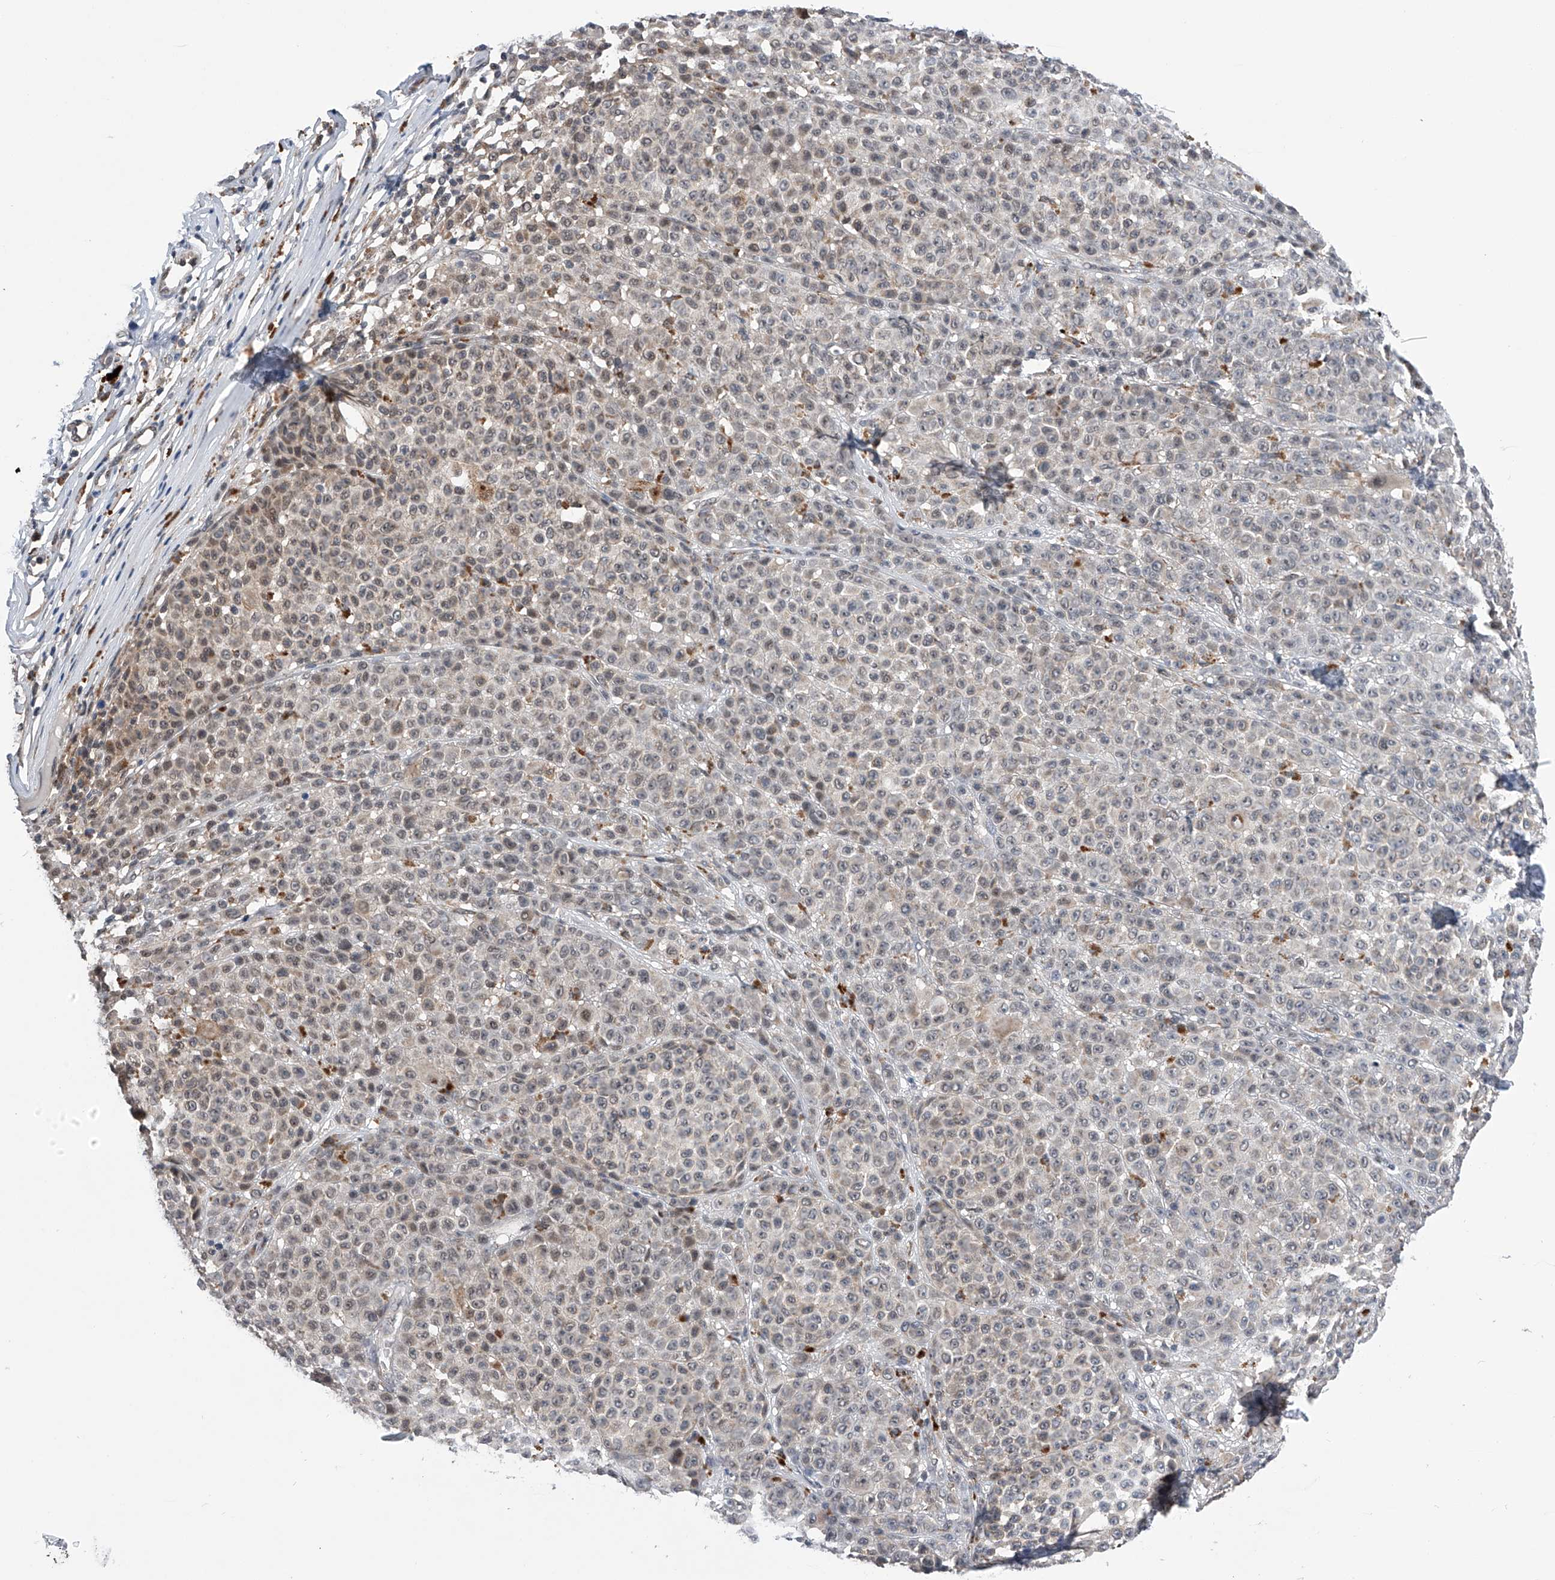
{"staining": {"intensity": "weak", "quantity": "<25%", "location": "nuclear"}, "tissue": "melanoma", "cell_type": "Tumor cells", "image_type": "cancer", "snomed": [{"axis": "morphology", "description": "Malignant melanoma, NOS"}, {"axis": "topography", "description": "Skin"}], "caption": "An immunohistochemistry (IHC) micrograph of malignant melanoma is shown. There is no staining in tumor cells of malignant melanoma.", "gene": "SPOCK1", "patient": {"sex": "female", "age": 94}}